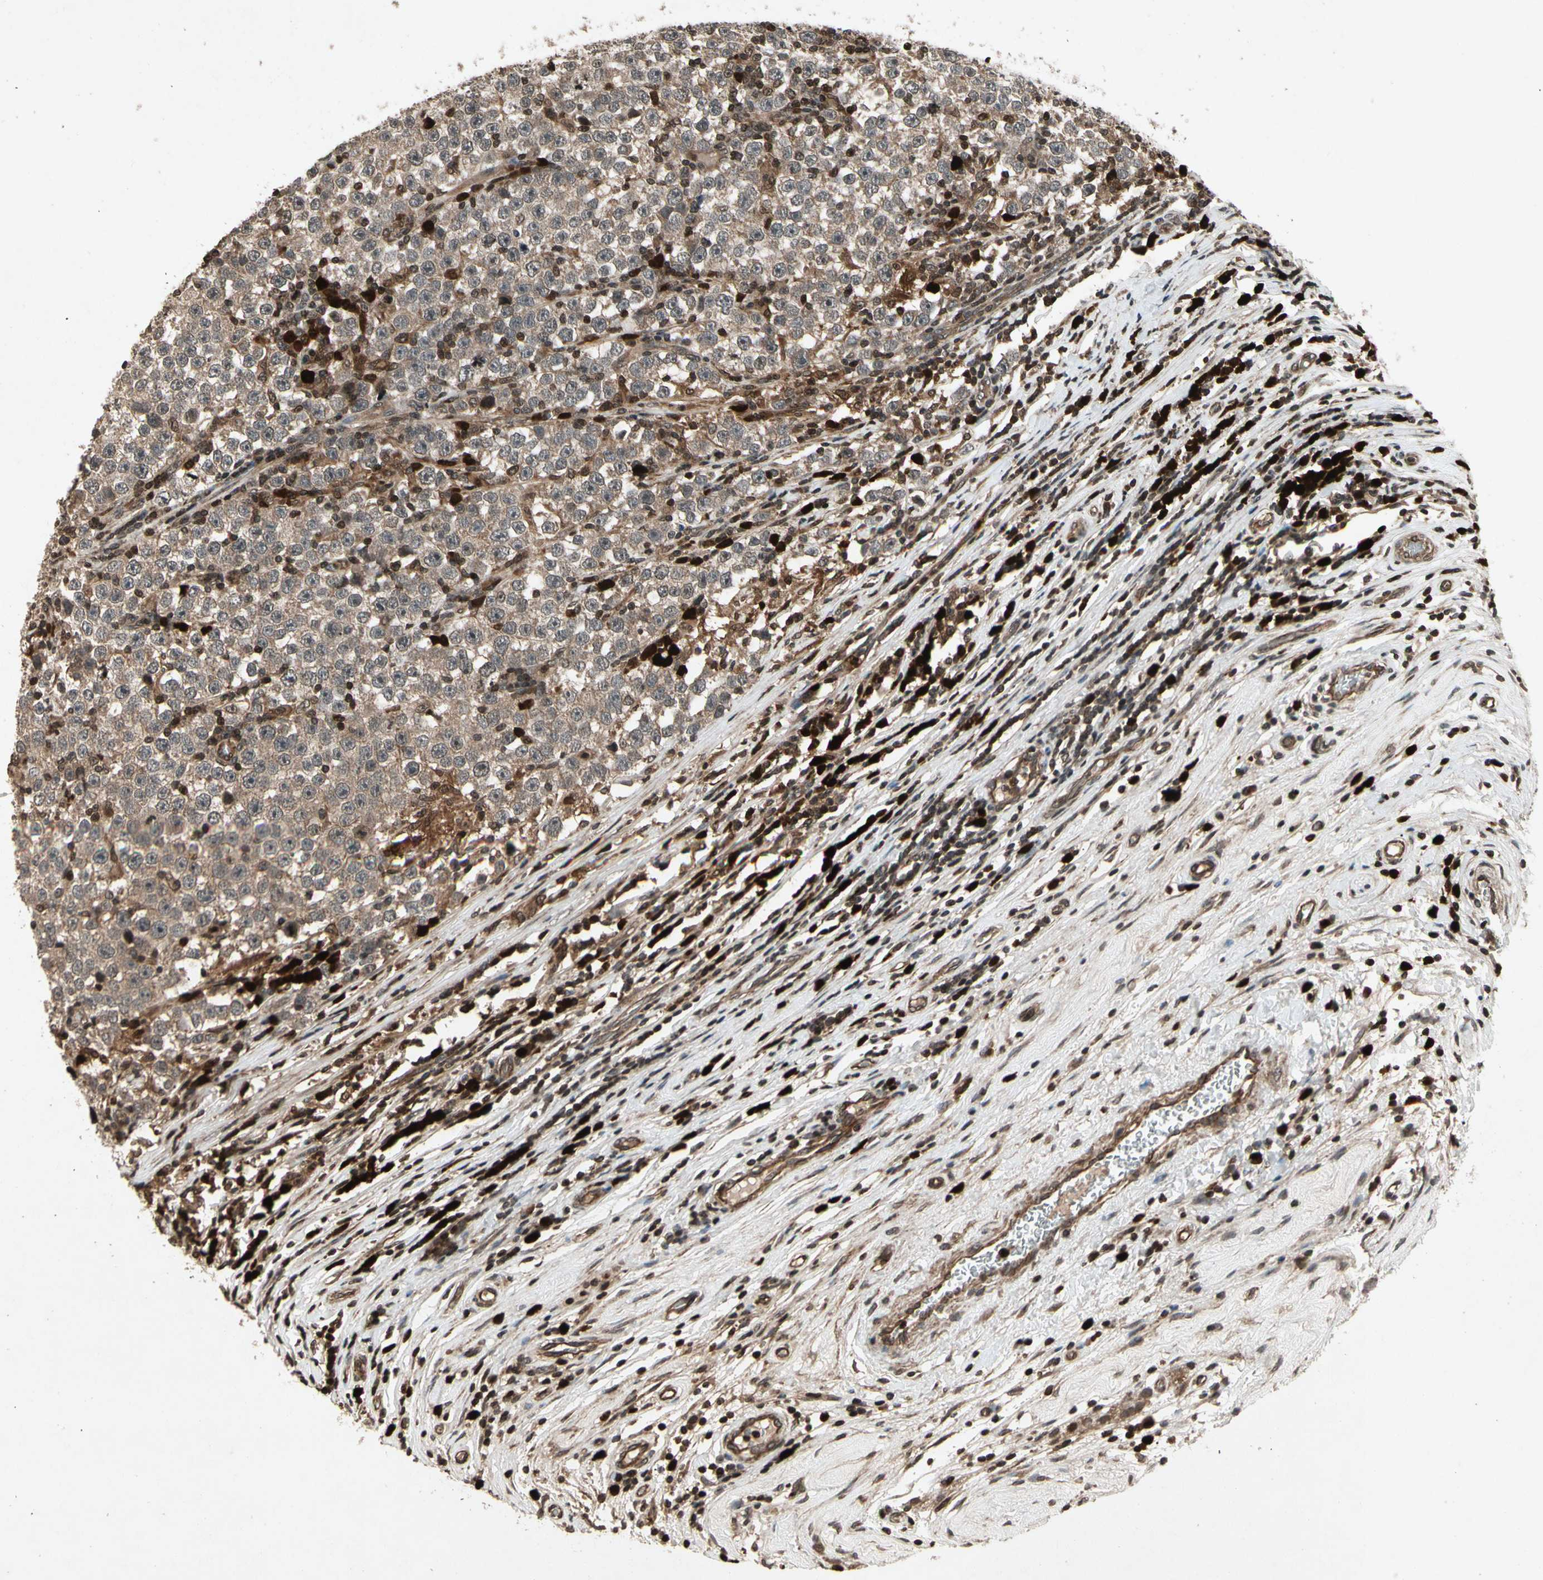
{"staining": {"intensity": "moderate", "quantity": ">75%", "location": "cytoplasmic/membranous"}, "tissue": "testis cancer", "cell_type": "Tumor cells", "image_type": "cancer", "snomed": [{"axis": "morphology", "description": "Seminoma, NOS"}, {"axis": "topography", "description": "Testis"}], "caption": "Testis cancer stained with a brown dye demonstrates moderate cytoplasmic/membranous positive staining in approximately >75% of tumor cells.", "gene": "GLRX", "patient": {"sex": "male", "age": 43}}